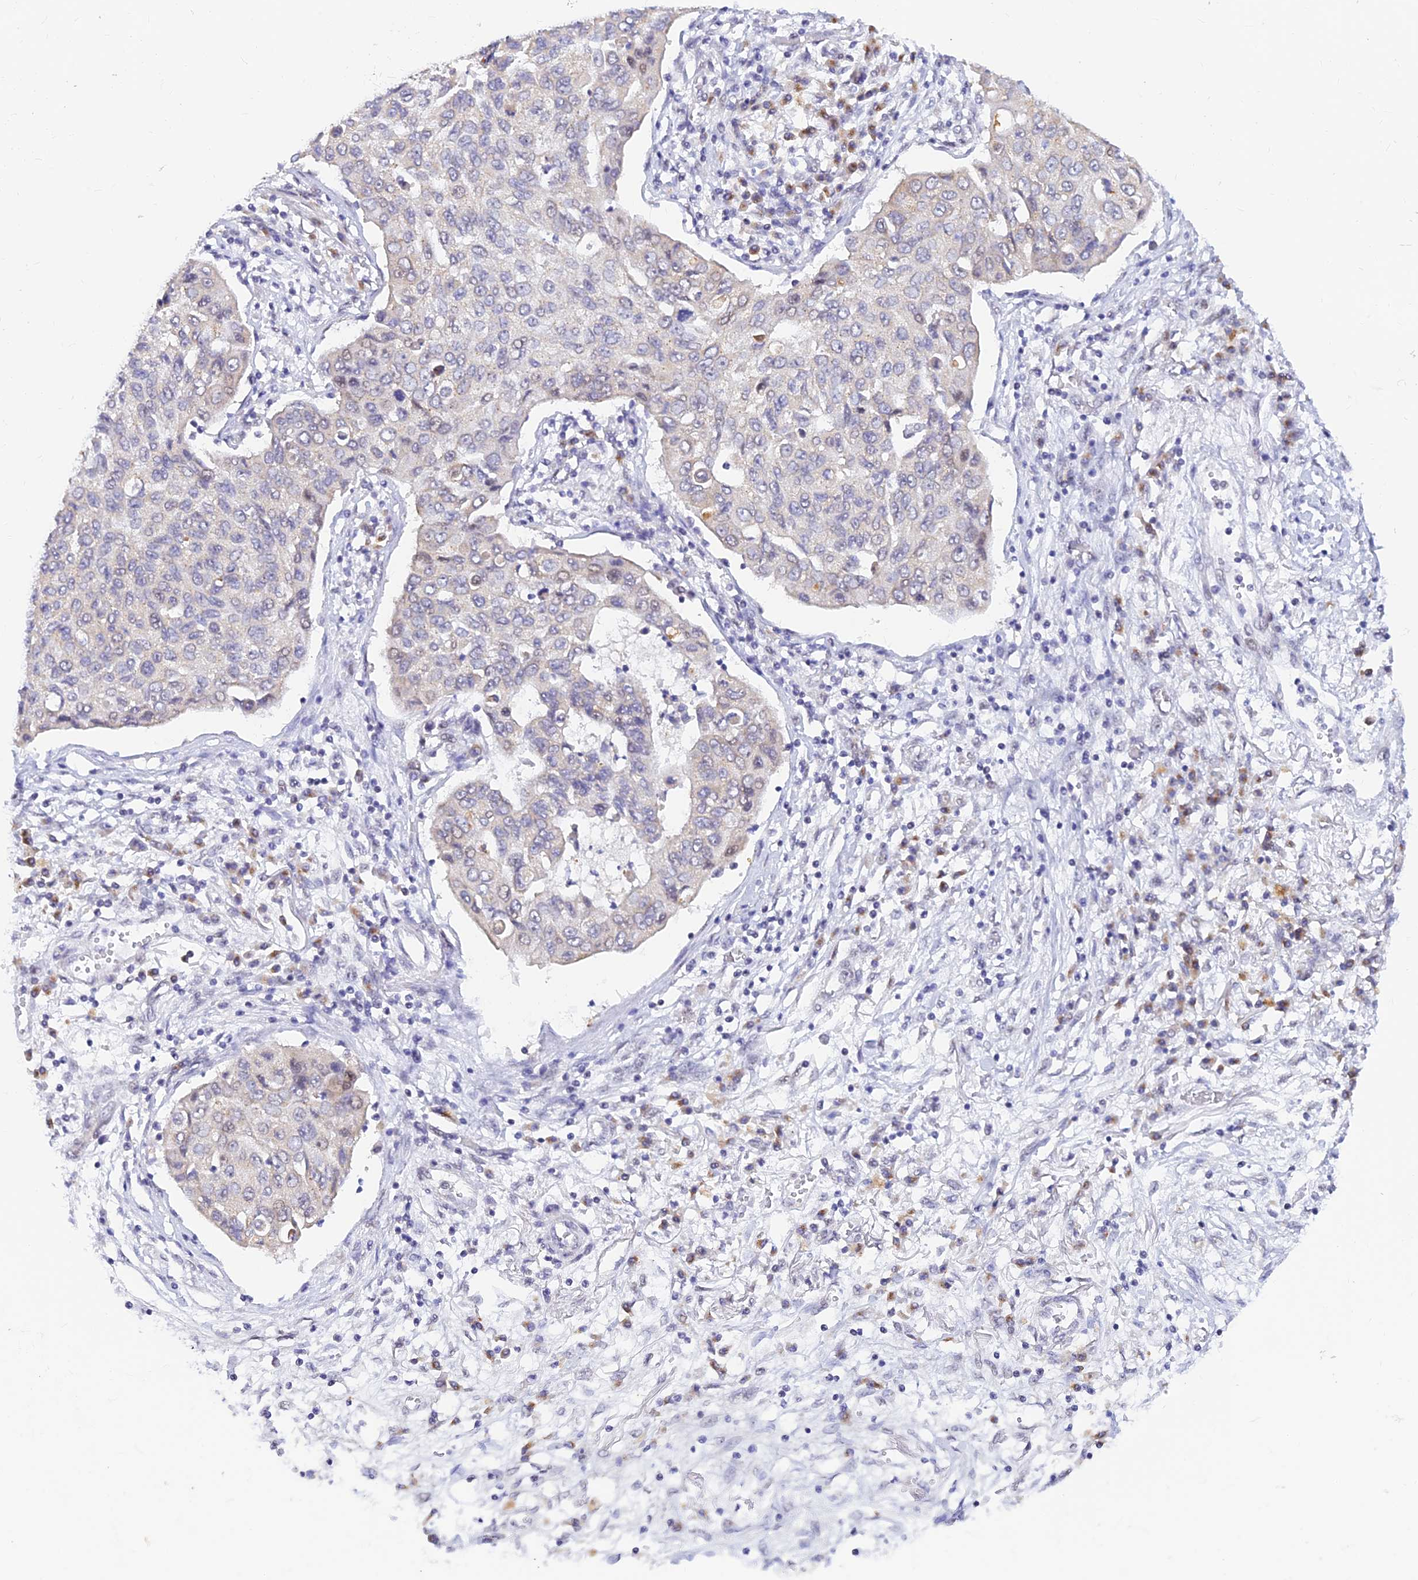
{"staining": {"intensity": "negative", "quantity": "none", "location": "none"}, "tissue": "lung cancer", "cell_type": "Tumor cells", "image_type": "cancer", "snomed": [{"axis": "morphology", "description": "Squamous cell carcinoma, NOS"}, {"axis": "topography", "description": "Lung"}], "caption": "This photomicrograph is of squamous cell carcinoma (lung) stained with immunohistochemistry (IHC) to label a protein in brown with the nuclei are counter-stained blue. There is no staining in tumor cells. The staining is performed using DAB (3,3'-diaminobenzidine) brown chromogen with nuclei counter-stained in using hematoxylin.", "gene": "INKA1", "patient": {"sex": "male", "age": 74}}